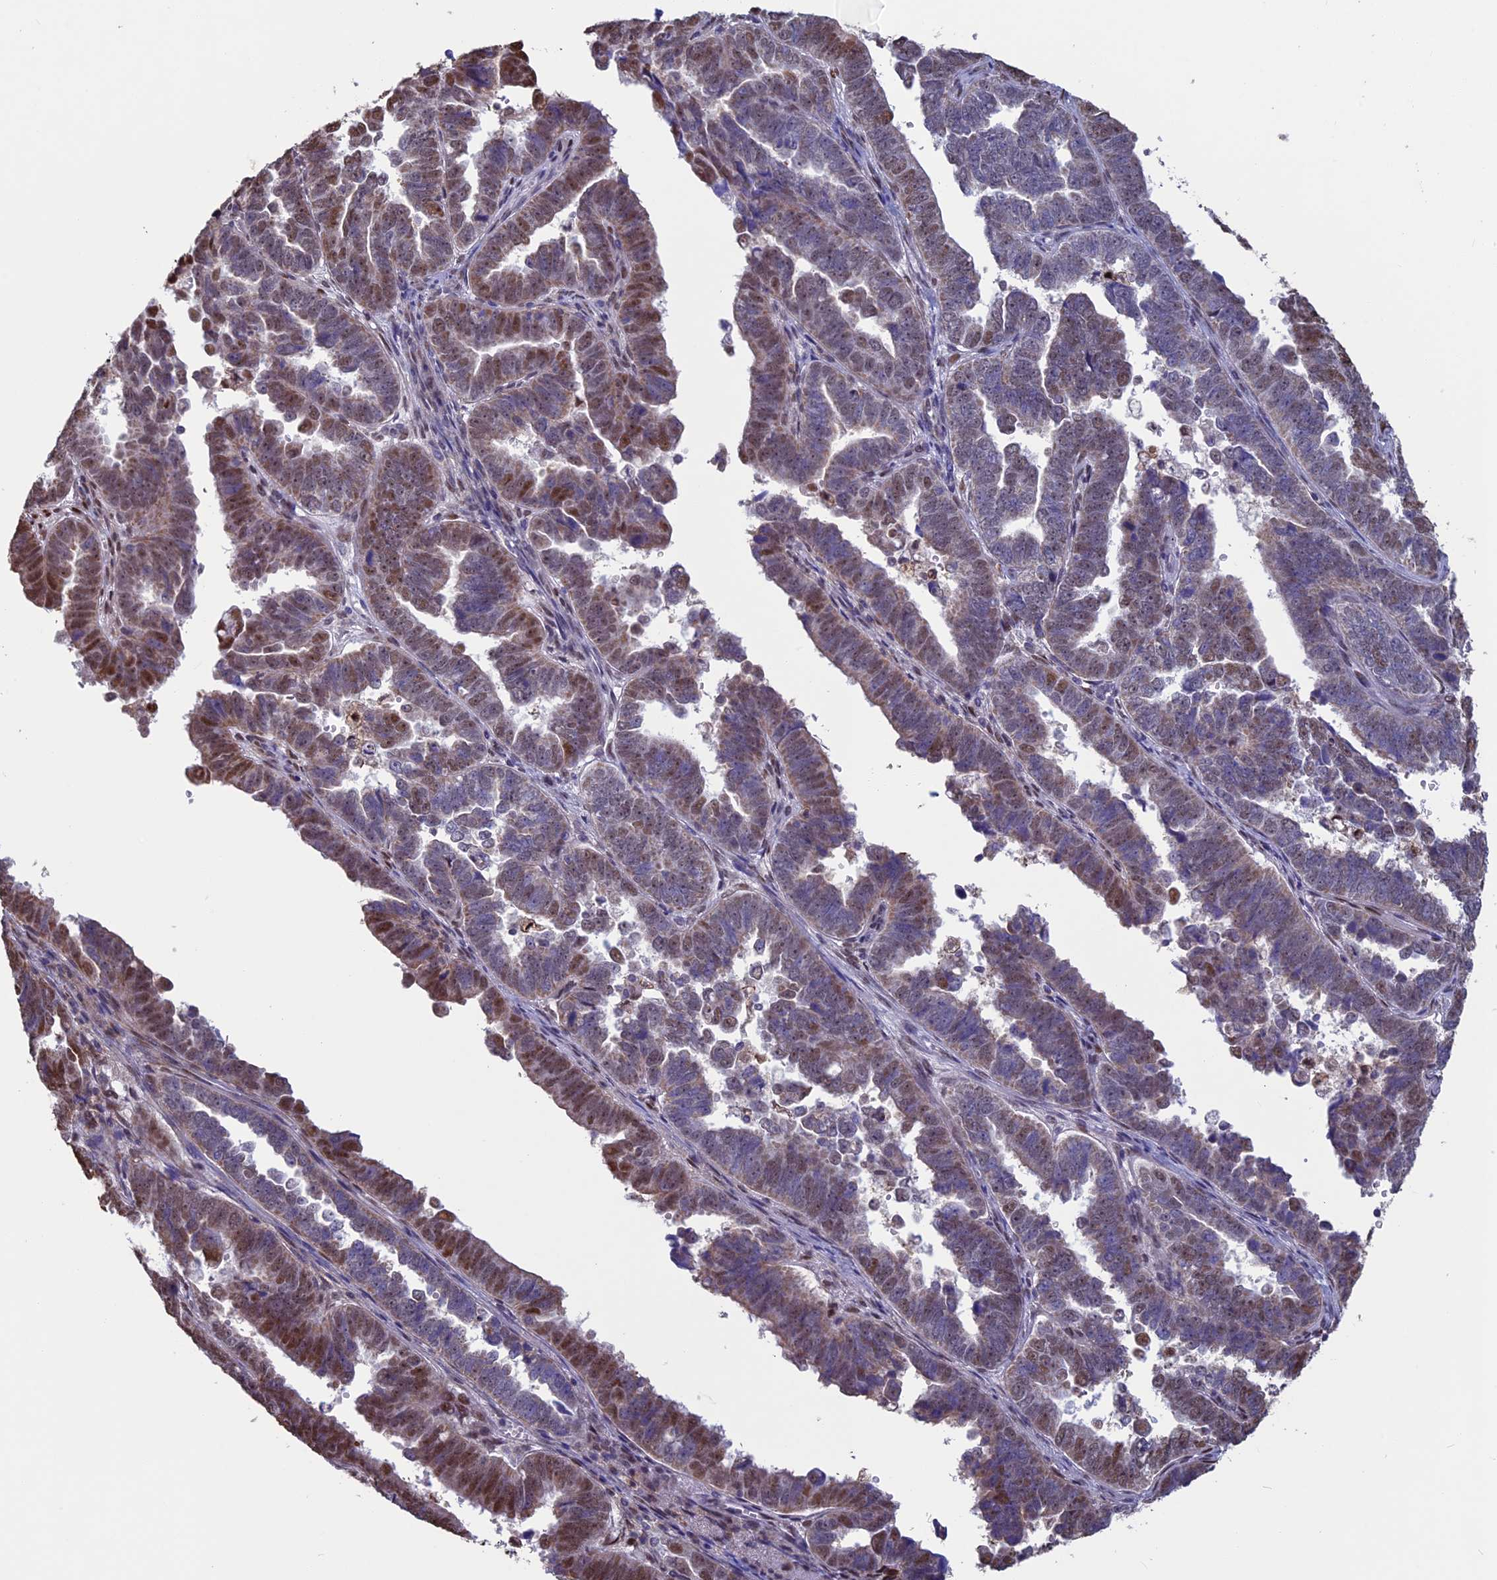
{"staining": {"intensity": "moderate", "quantity": "25%-75%", "location": "nuclear"}, "tissue": "endometrial cancer", "cell_type": "Tumor cells", "image_type": "cancer", "snomed": [{"axis": "morphology", "description": "Adenocarcinoma, NOS"}, {"axis": "topography", "description": "Endometrium"}], "caption": "Moderate nuclear protein staining is seen in about 25%-75% of tumor cells in adenocarcinoma (endometrial). The staining was performed using DAB (3,3'-diaminobenzidine) to visualize the protein expression in brown, while the nuclei were stained in blue with hematoxylin (Magnification: 20x).", "gene": "ACSS1", "patient": {"sex": "female", "age": 75}}